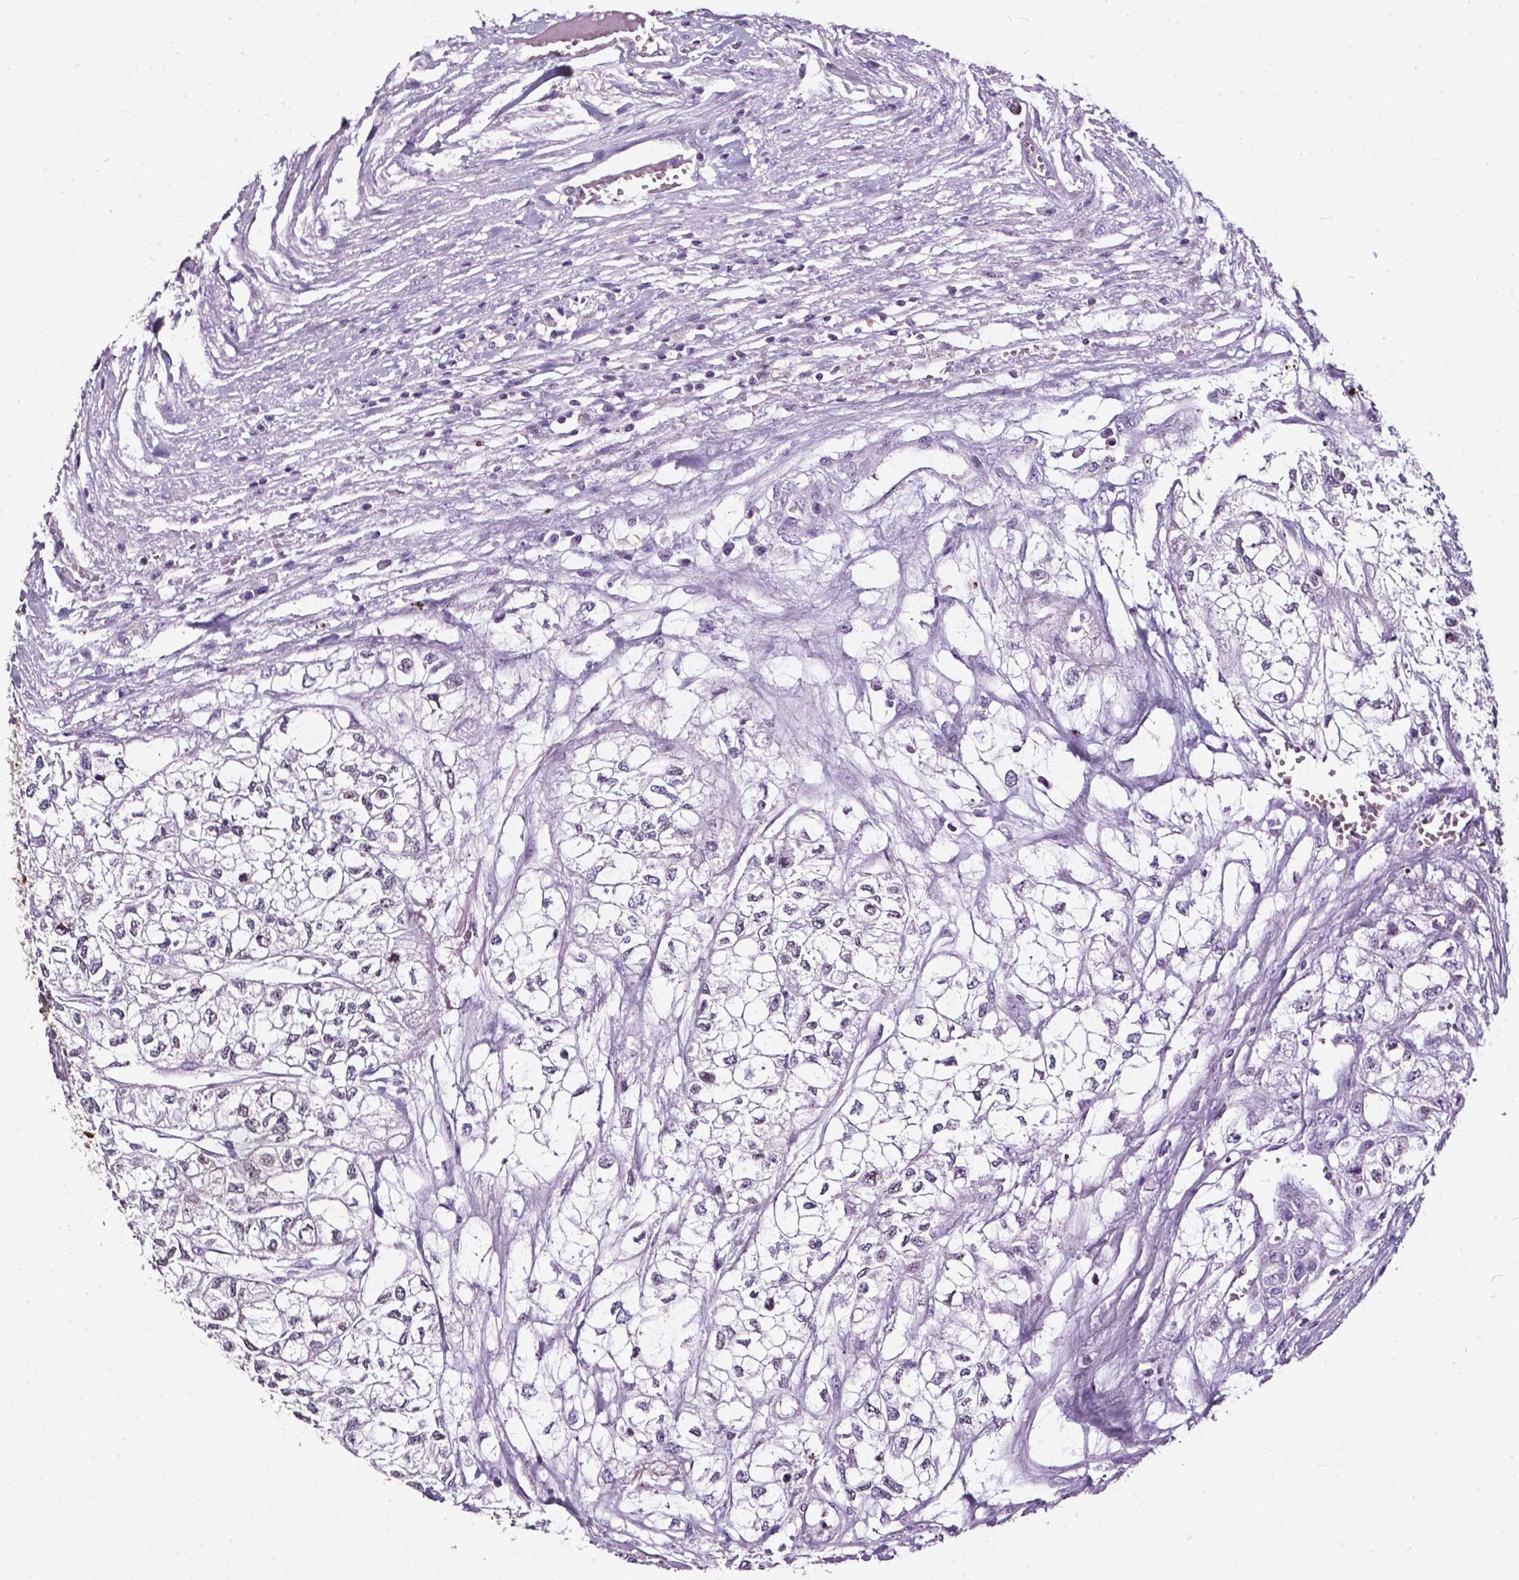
{"staining": {"intensity": "negative", "quantity": "none", "location": "none"}, "tissue": "renal cancer", "cell_type": "Tumor cells", "image_type": "cancer", "snomed": [{"axis": "morphology", "description": "Adenocarcinoma, NOS"}, {"axis": "topography", "description": "Kidney"}], "caption": "Immunohistochemical staining of human renal cancer (adenocarcinoma) shows no significant staining in tumor cells.", "gene": "AKR1B10", "patient": {"sex": "male", "age": 56}}